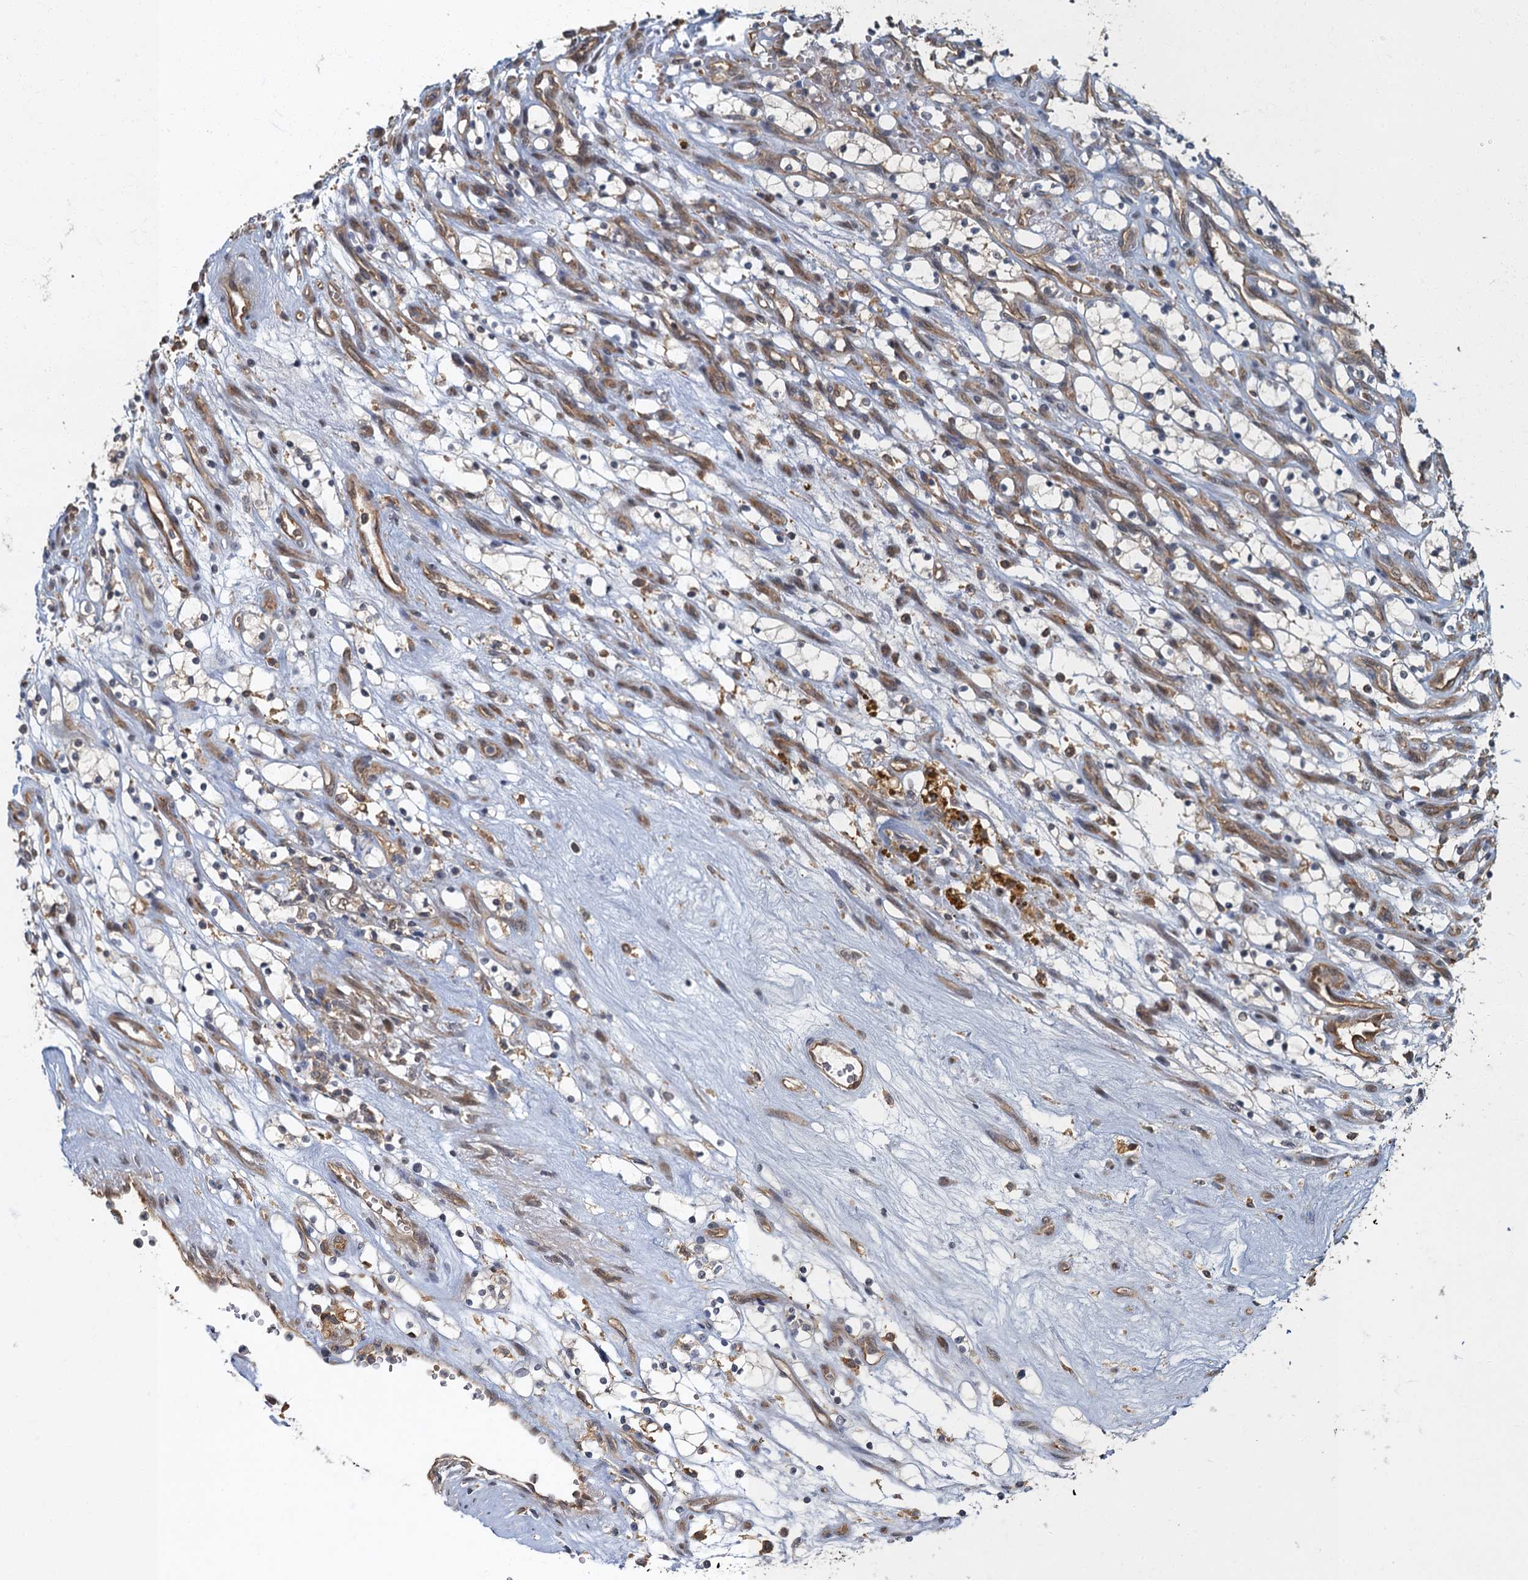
{"staining": {"intensity": "negative", "quantity": "none", "location": "none"}, "tissue": "renal cancer", "cell_type": "Tumor cells", "image_type": "cancer", "snomed": [{"axis": "morphology", "description": "Adenocarcinoma, NOS"}, {"axis": "topography", "description": "Kidney"}], "caption": "Tumor cells are negative for brown protein staining in renal adenocarcinoma.", "gene": "TBCK", "patient": {"sex": "female", "age": 69}}